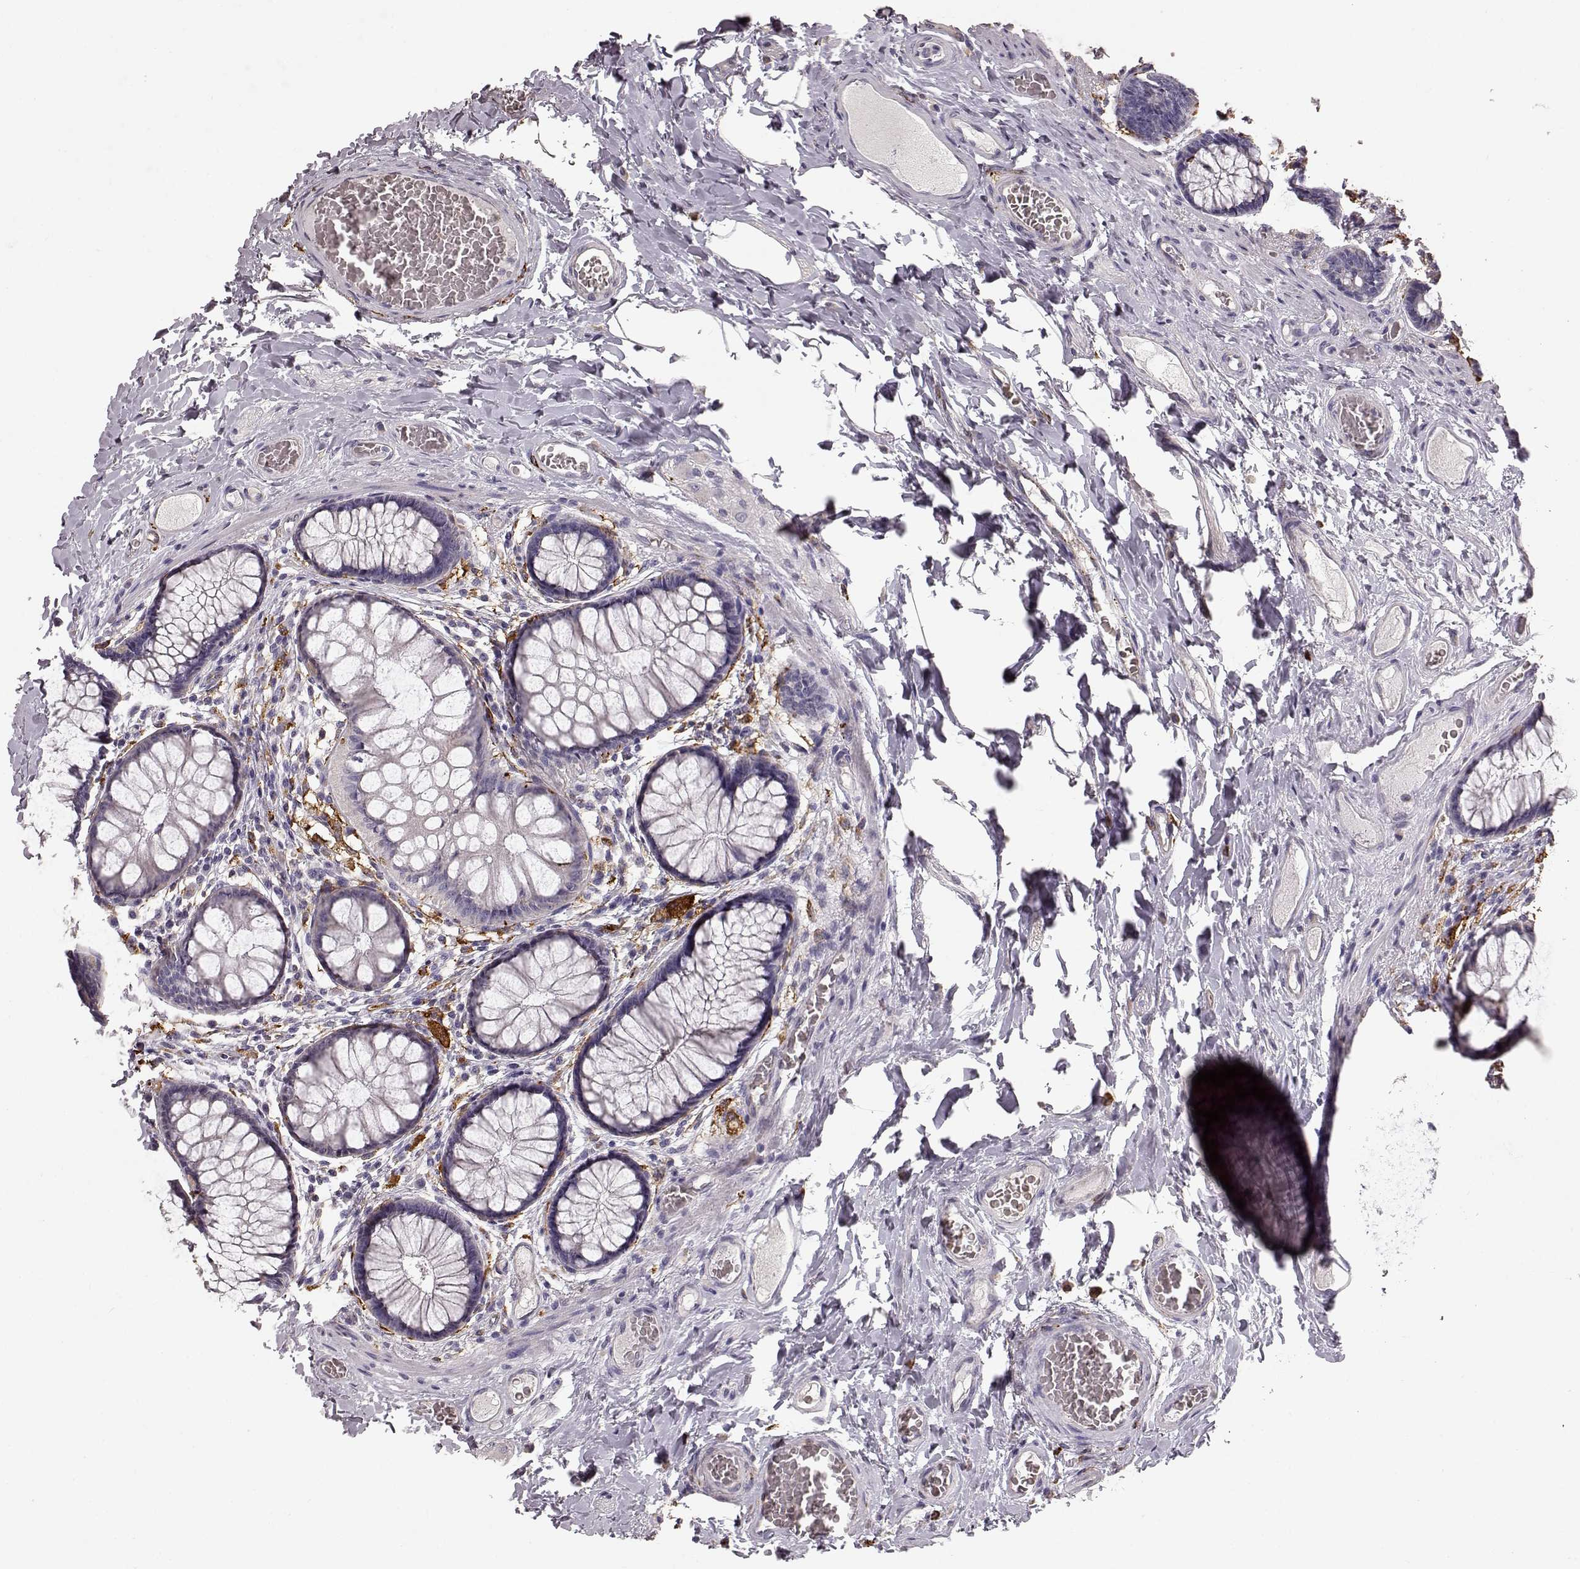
{"staining": {"intensity": "negative", "quantity": "none", "location": "none"}, "tissue": "colon", "cell_type": "Endothelial cells", "image_type": "normal", "snomed": [{"axis": "morphology", "description": "Normal tissue, NOS"}, {"axis": "topography", "description": "Colon"}], "caption": "Immunohistochemical staining of benign human colon exhibits no significant positivity in endothelial cells. The staining is performed using DAB (3,3'-diaminobenzidine) brown chromogen with nuclei counter-stained in using hematoxylin.", "gene": "CCNF", "patient": {"sex": "female", "age": 65}}